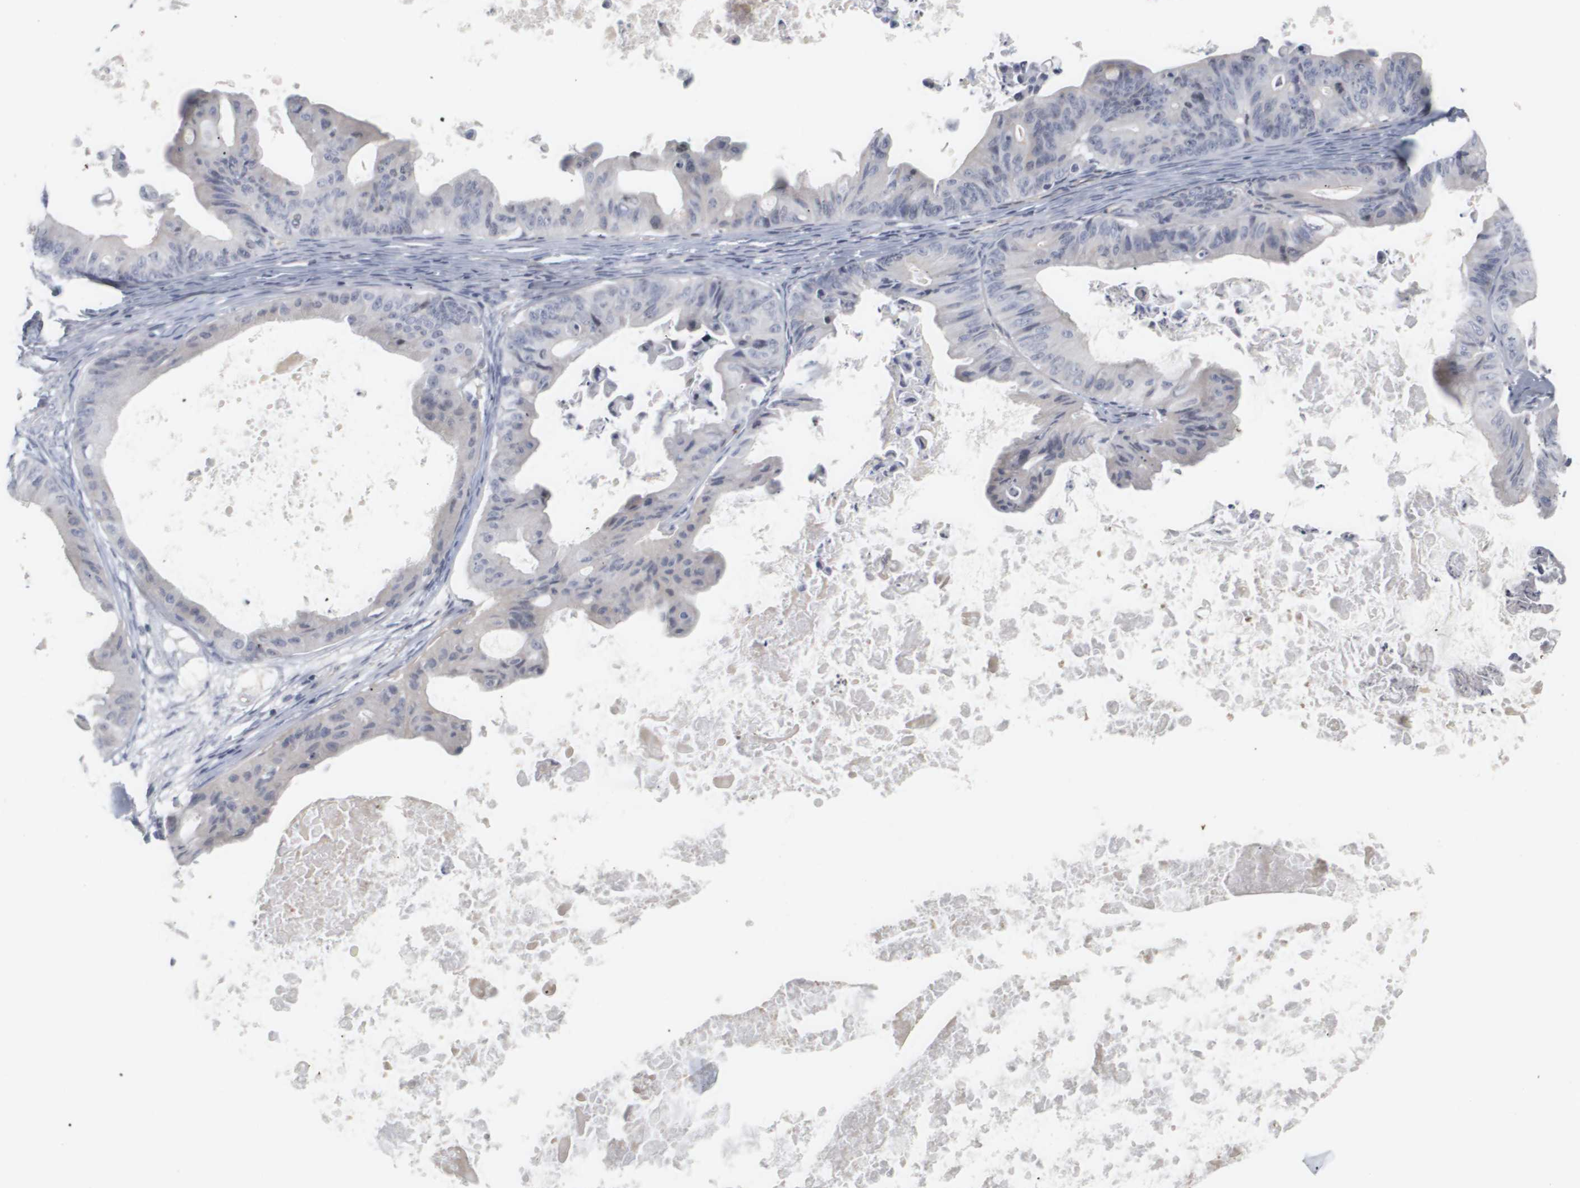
{"staining": {"intensity": "negative", "quantity": "none", "location": "none"}, "tissue": "ovarian cancer", "cell_type": "Tumor cells", "image_type": "cancer", "snomed": [{"axis": "morphology", "description": "Cystadenocarcinoma, mucinous, NOS"}, {"axis": "topography", "description": "Ovary"}], "caption": "Tumor cells are negative for brown protein staining in mucinous cystadenocarcinoma (ovarian). (DAB (3,3'-diaminobenzidine) immunohistochemistry (IHC), high magnification).", "gene": "CYB561", "patient": {"sex": "female", "age": 37}}